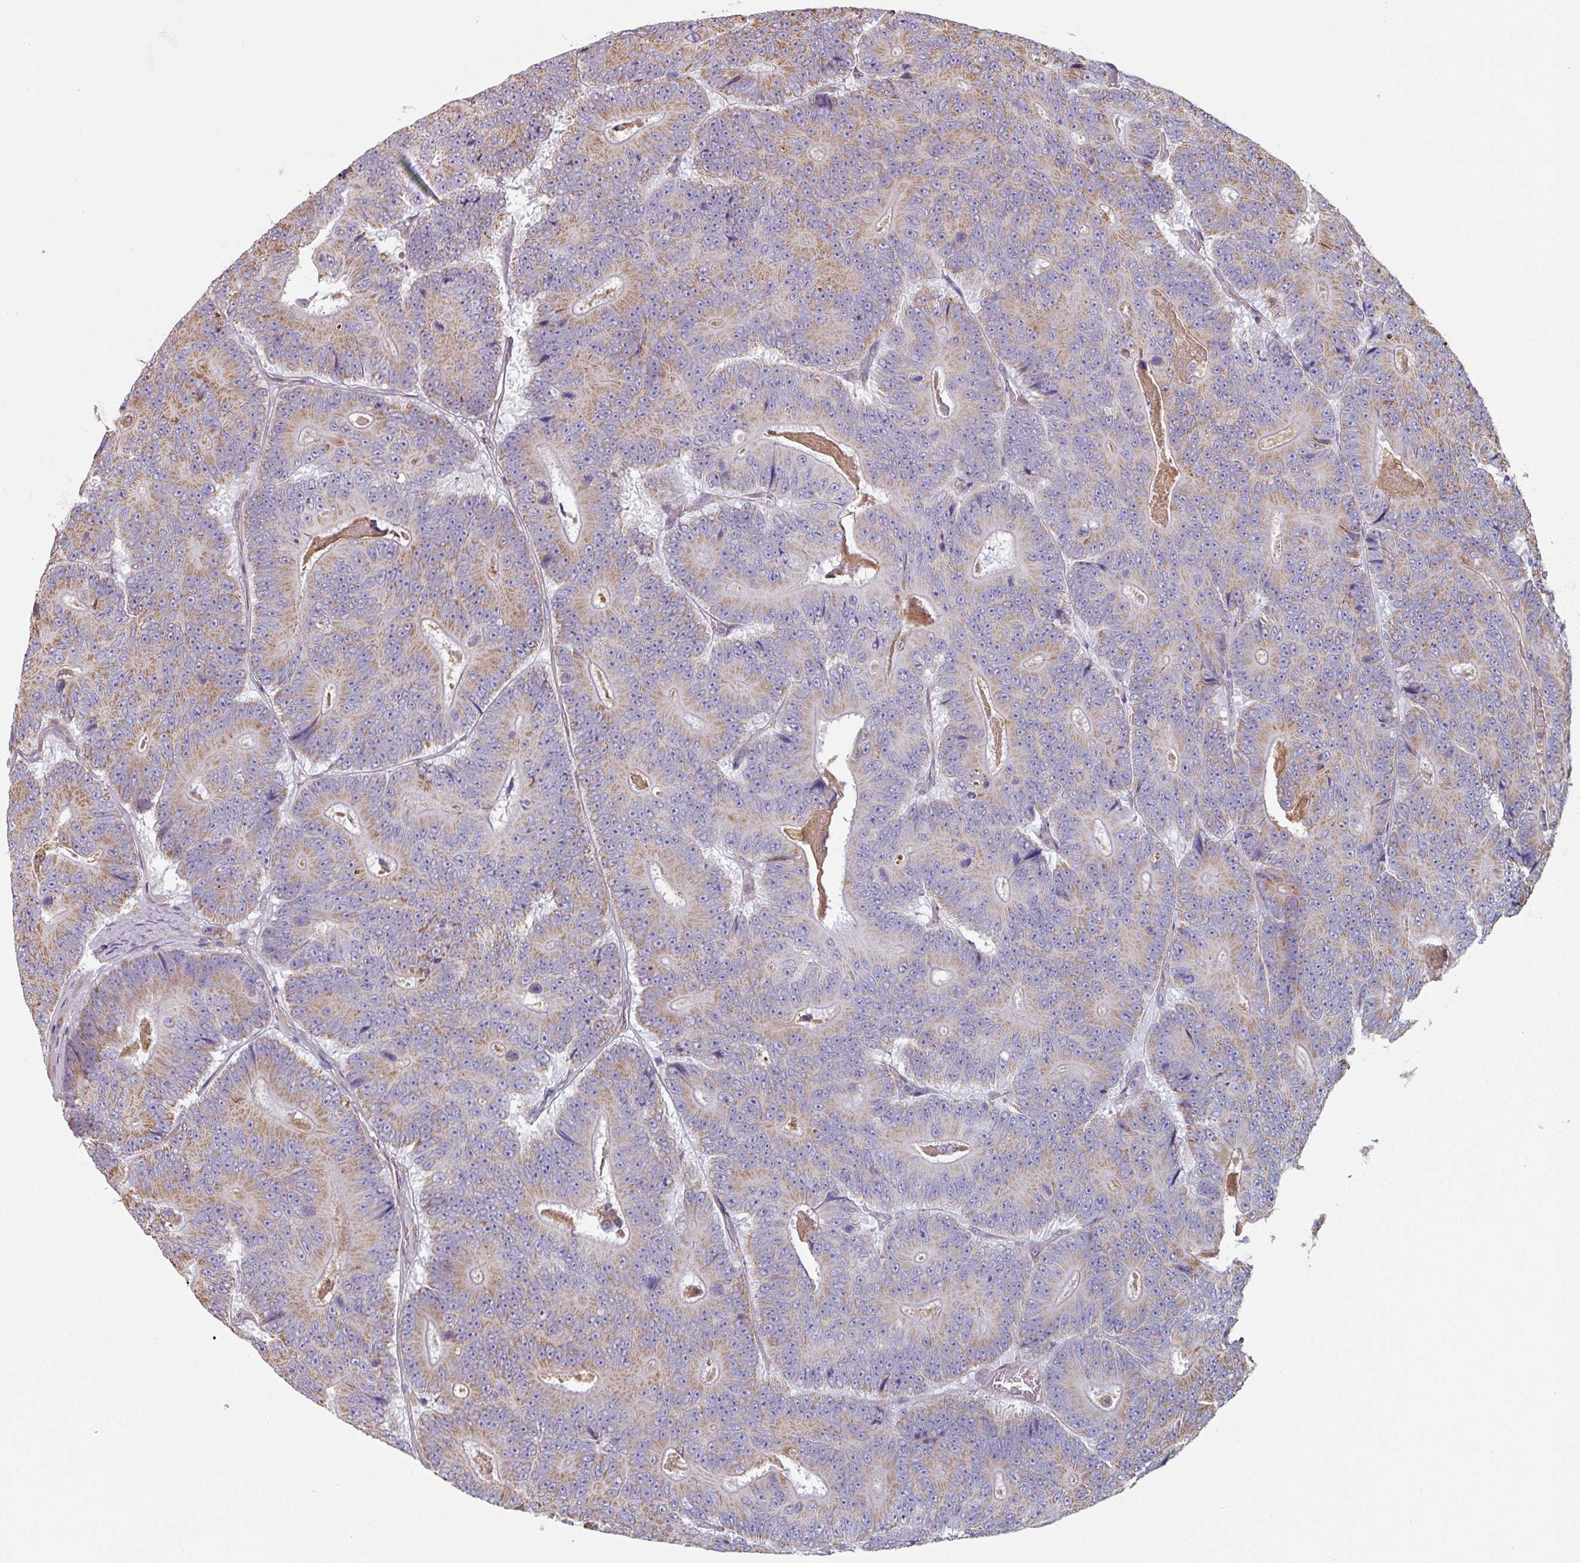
{"staining": {"intensity": "moderate", "quantity": "25%-75%", "location": "cytoplasmic/membranous"}, "tissue": "colorectal cancer", "cell_type": "Tumor cells", "image_type": "cancer", "snomed": [{"axis": "morphology", "description": "Adenocarcinoma, NOS"}, {"axis": "topography", "description": "Colon"}], "caption": "This is an image of immunohistochemistry (IHC) staining of colorectal cancer, which shows moderate staining in the cytoplasmic/membranous of tumor cells.", "gene": "GSTA4", "patient": {"sex": "male", "age": 83}}